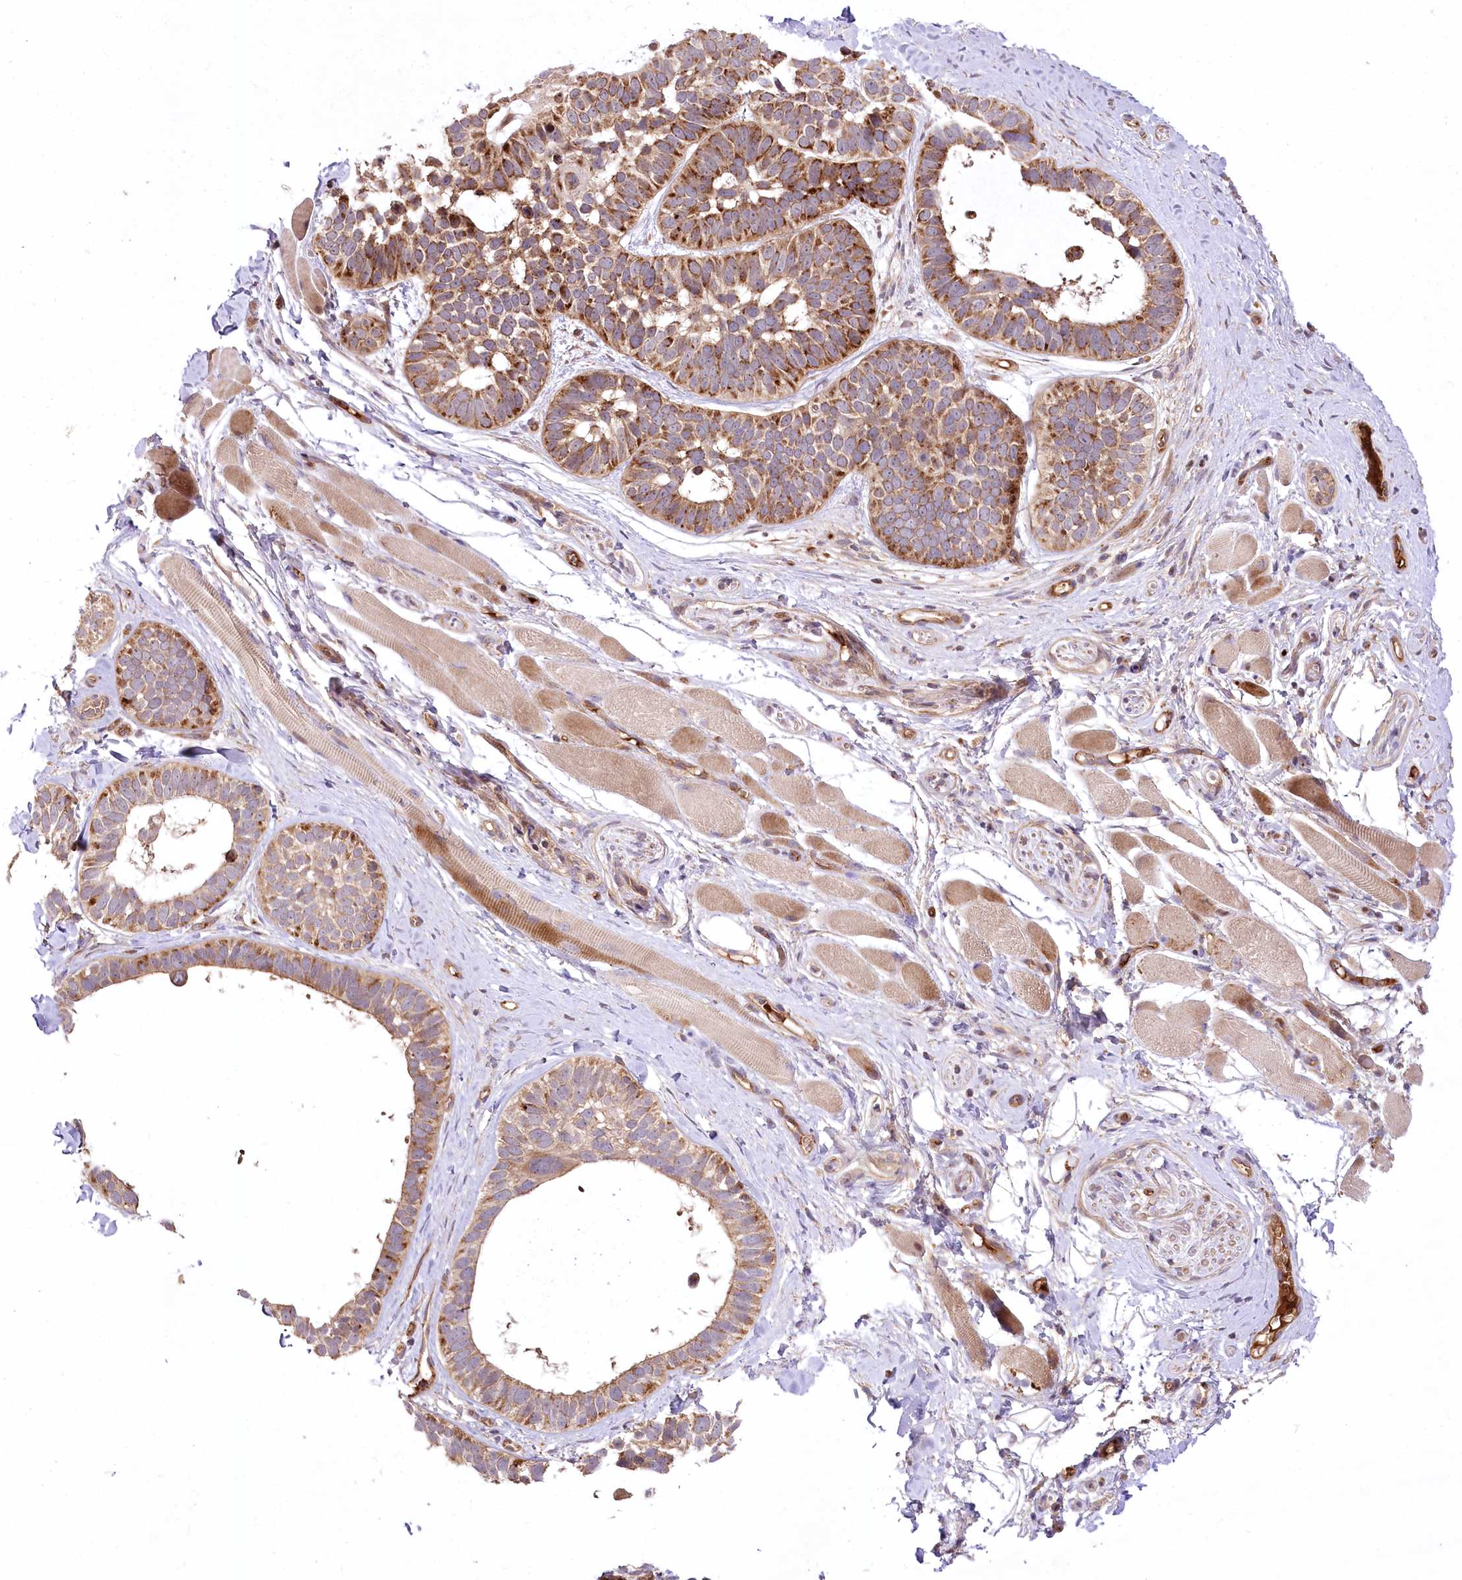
{"staining": {"intensity": "moderate", "quantity": ">75%", "location": "cytoplasmic/membranous"}, "tissue": "skin cancer", "cell_type": "Tumor cells", "image_type": "cancer", "snomed": [{"axis": "morphology", "description": "Basal cell carcinoma"}, {"axis": "topography", "description": "Skin"}], "caption": "Immunohistochemistry micrograph of neoplastic tissue: skin cancer stained using IHC shows medium levels of moderate protein expression localized specifically in the cytoplasmic/membranous of tumor cells, appearing as a cytoplasmic/membranous brown color.", "gene": "PSTK", "patient": {"sex": "male", "age": 62}}